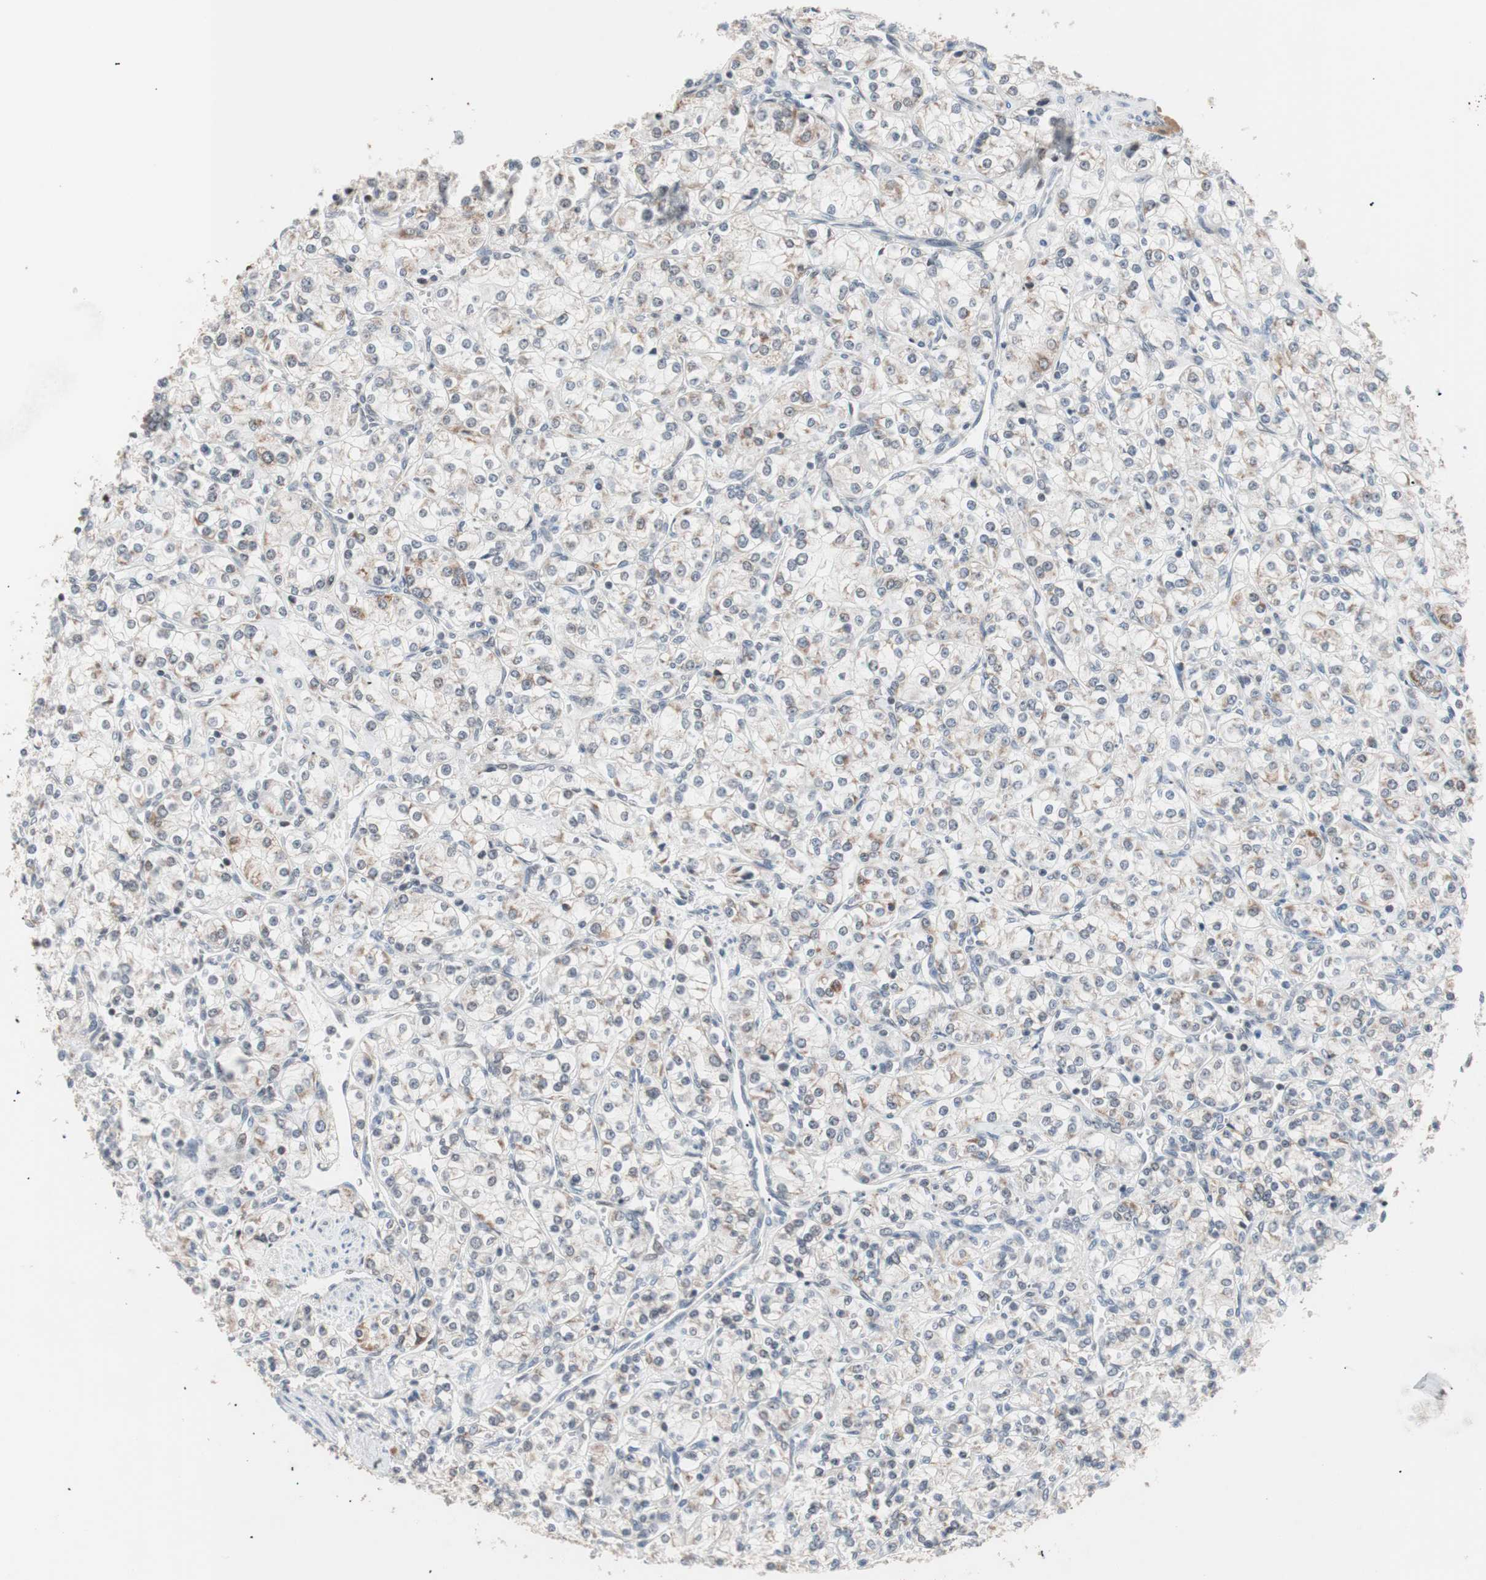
{"staining": {"intensity": "negative", "quantity": "none", "location": "none"}, "tissue": "renal cancer", "cell_type": "Tumor cells", "image_type": "cancer", "snomed": [{"axis": "morphology", "description": "Adenocarcinoma, NOS"}, {"axis": "topography", "description": "Kidney"}], "caption": "This photomicrograph is of renal cancer stained with IHC to label a protein in brown with the nuclei are counter-stained blue. There is no staining in tumor cells. (DAB (3,3'-diaminobenzidine) immunohistochemistry (IHC), high magnification).", "gene": "LIG3", "patient": {"sex": "male", "age": 77}}